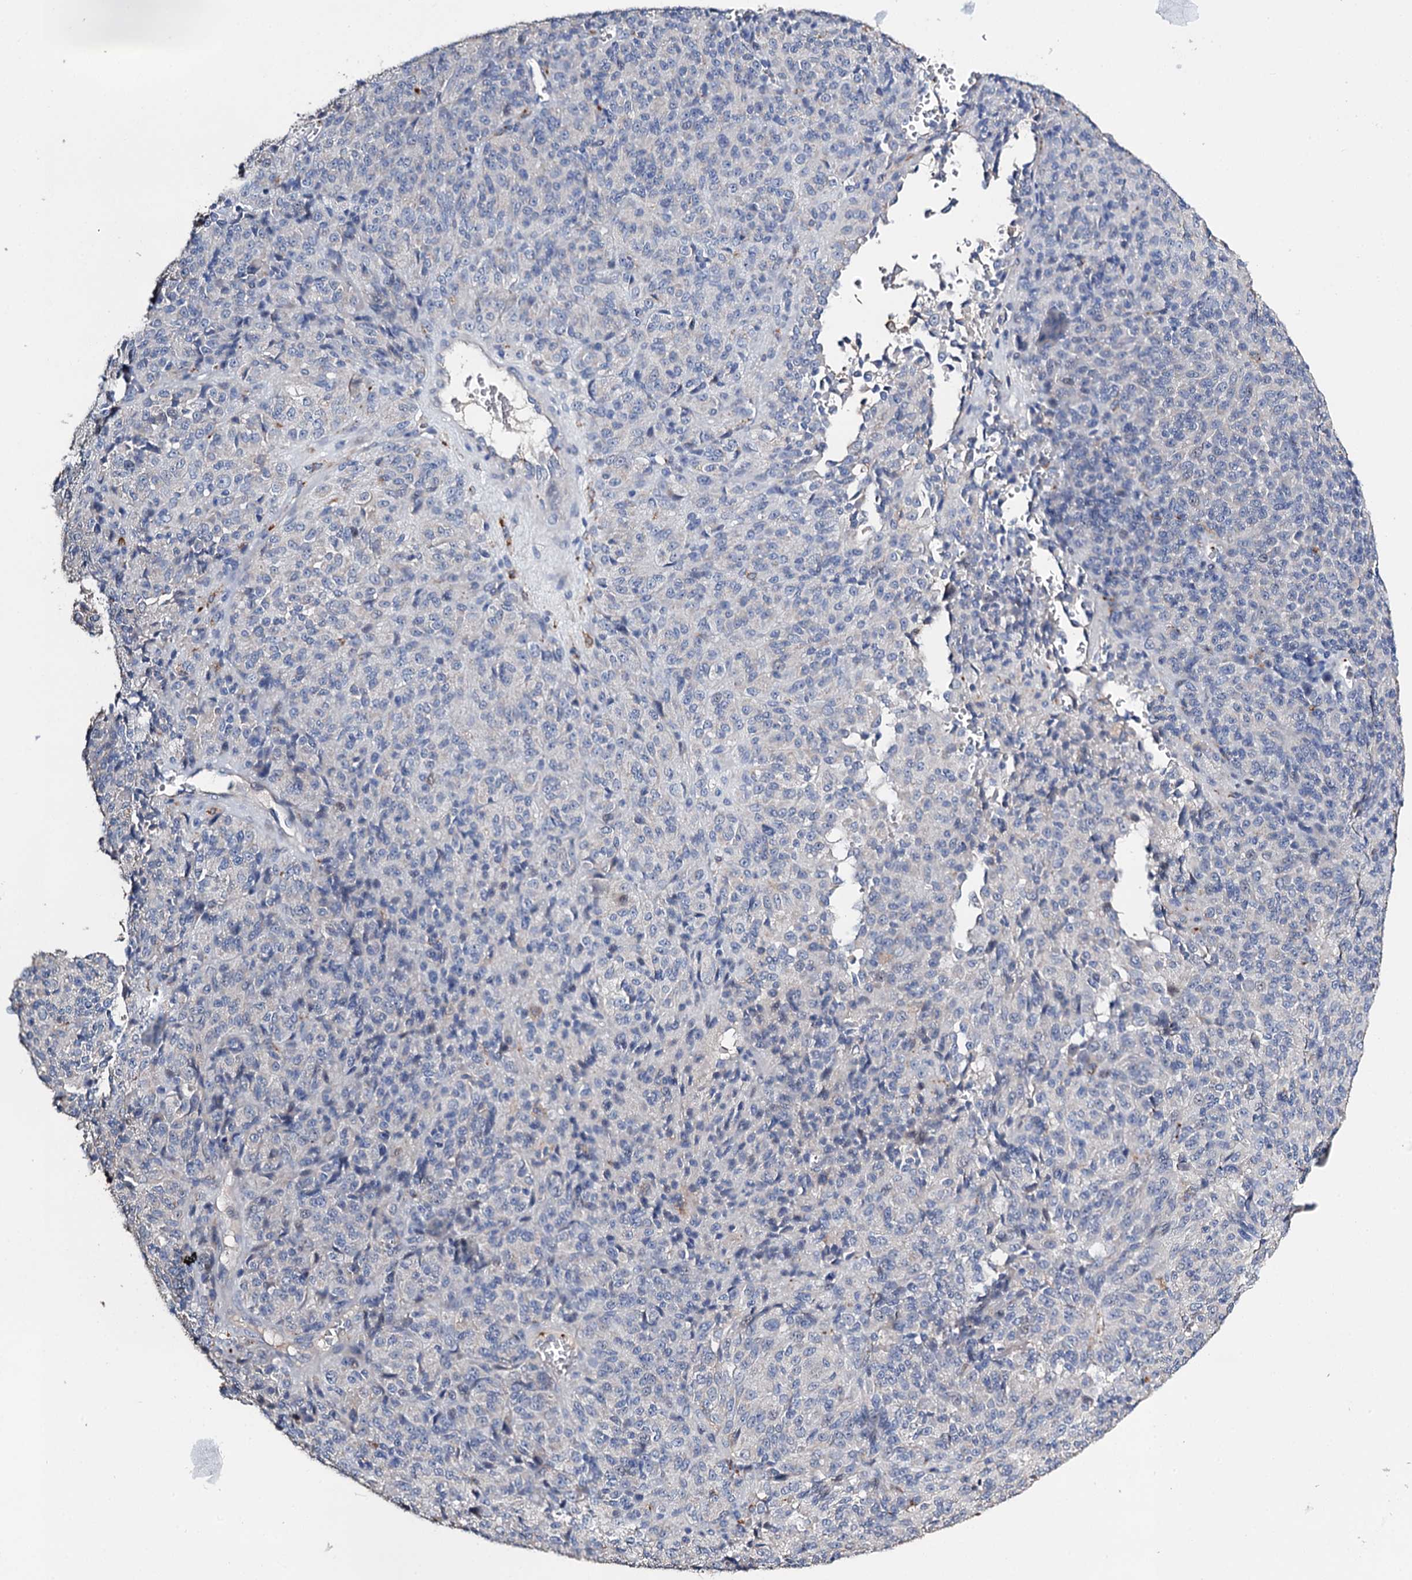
{"staining": {"intensity": "negative", "quantity": "none", "location": "none"}, "tissue": "melanoma", "cell_type": "Tumor cells", "image_type": "cancer", "snomed": [{"axis": "morphology", "description": "Malignant melanoma, Metastatic site"}, {"axis": "topography", "description": "Brain"}], "caption": "The photomicrograph reveals no staining of tumor cells in melanoma.", "gene": "DNAH6", "patient": {"sex": "female", "age": 56}}